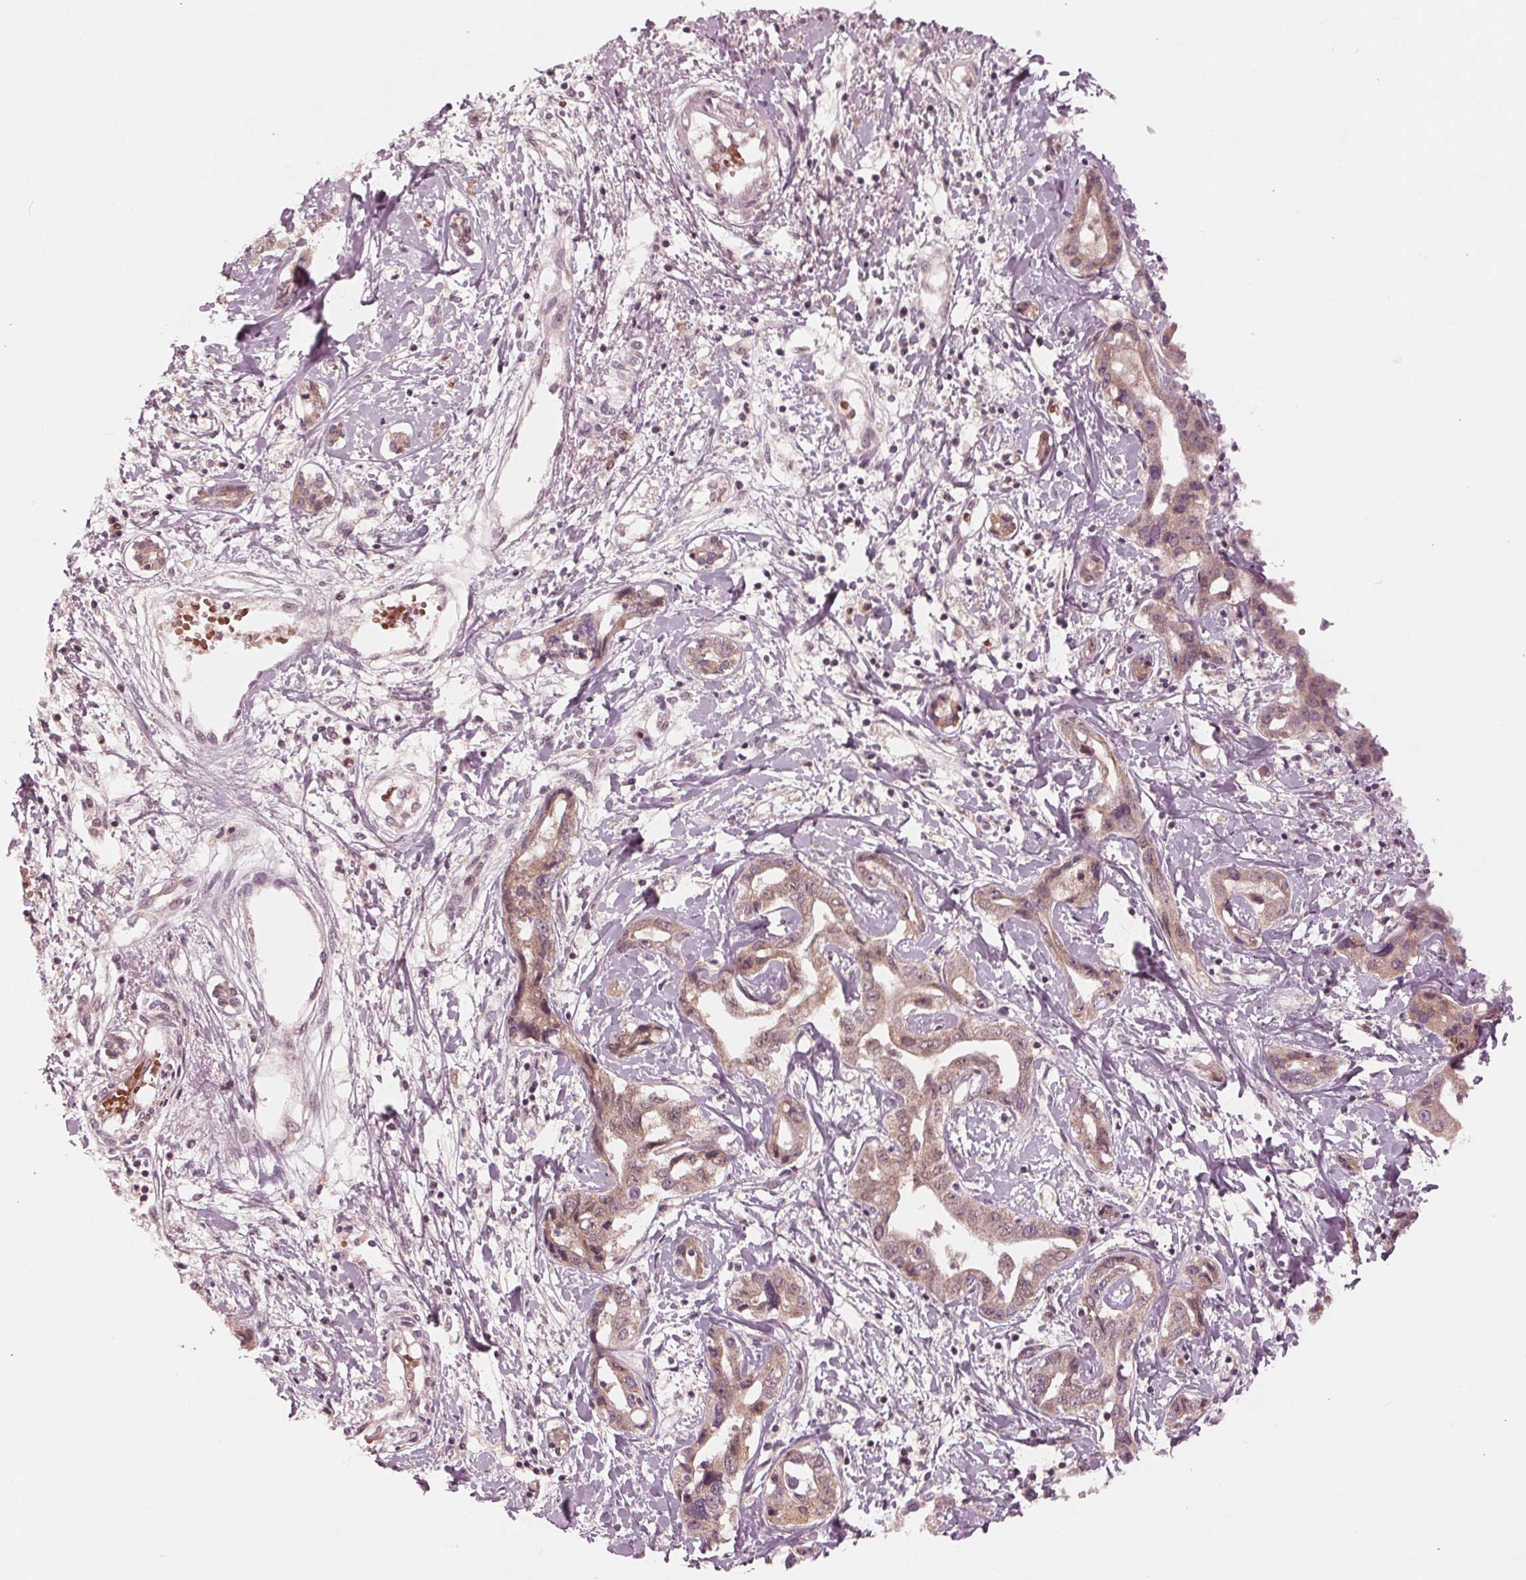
{"staining": {"intensity": "weak", "quantity": ">75%", "location": "cytoplasmic/membranous"}, "tissue": "liver cancer", "cell_type": "Tumor cells", "image_type": "cancer", "snomed": [{"axis": "morphology", "description": "Cholangiocarcinoma"}, {"axis": "topography", "description": "Liver"}], "caption": "Liver cholangiocarcinoma stained with immunohistochemistry displays weak cytoplasmic/membranous expression in approximately >75% of tumor cells.", "gene": "UBALD1", "patient": {"sex": "male", "age": 59}}